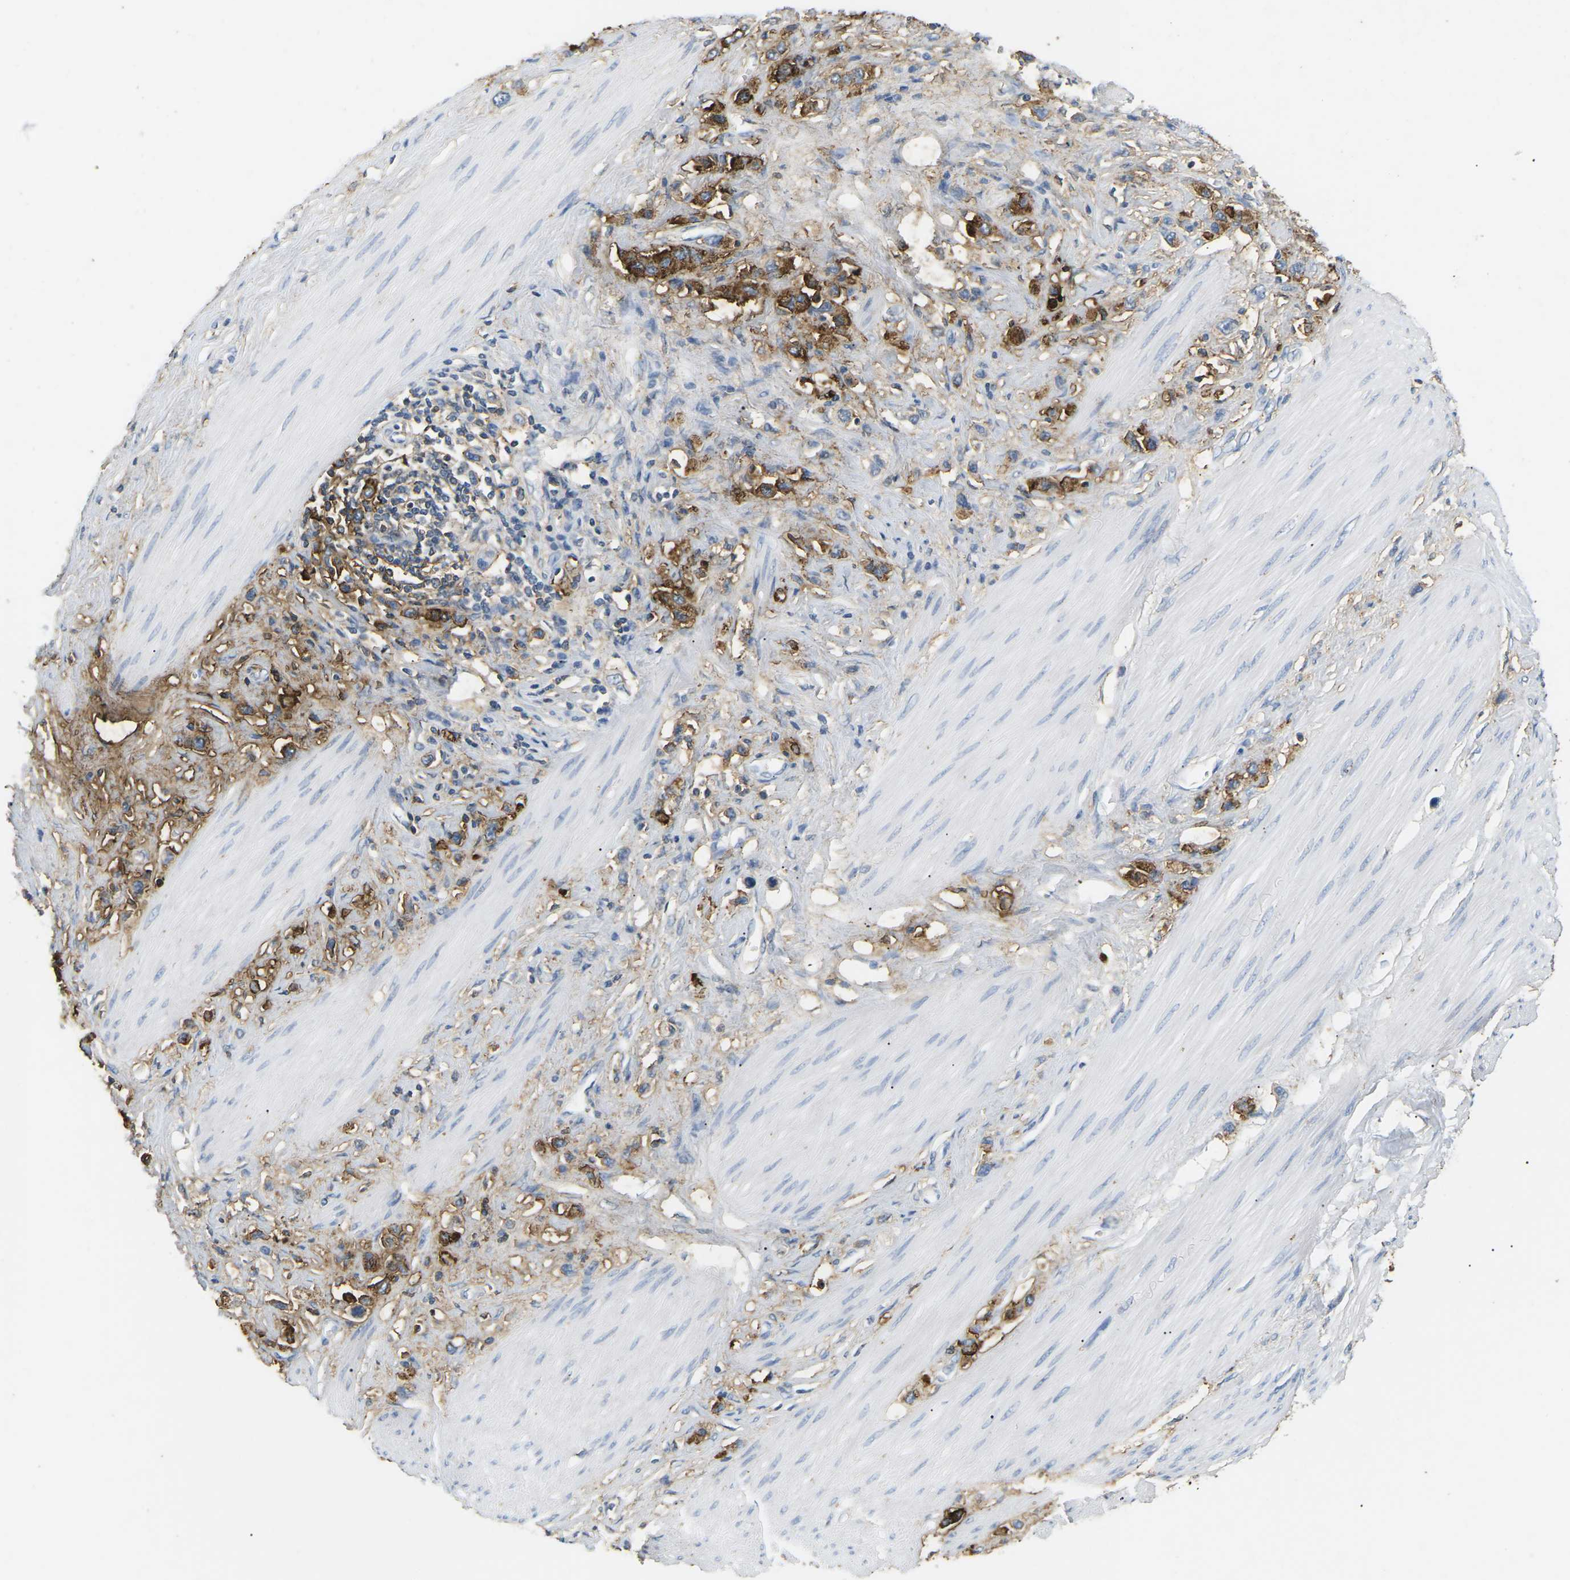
{"staining": {"intensity": "strong", "quantity": ">75%", "location": "cytoplasmic/membranous"}, "tissue": "stomach cancer", "cell_type": "Tumor cells", "image_type": "cancer", "snomed": [{"axis": "morphology", "description": "Adenocarcinoma, NOS"}, {"axis": "topography", "description": "Stomach"}], "caption": "Human stomach adenocarcinoma stained for a protein (brown) displays strong cytoplasmic/membranous positive expression in approximately >75% of tumor cells.", "gene": "ADM", "patient": {"sex": "female", "age": 65}}